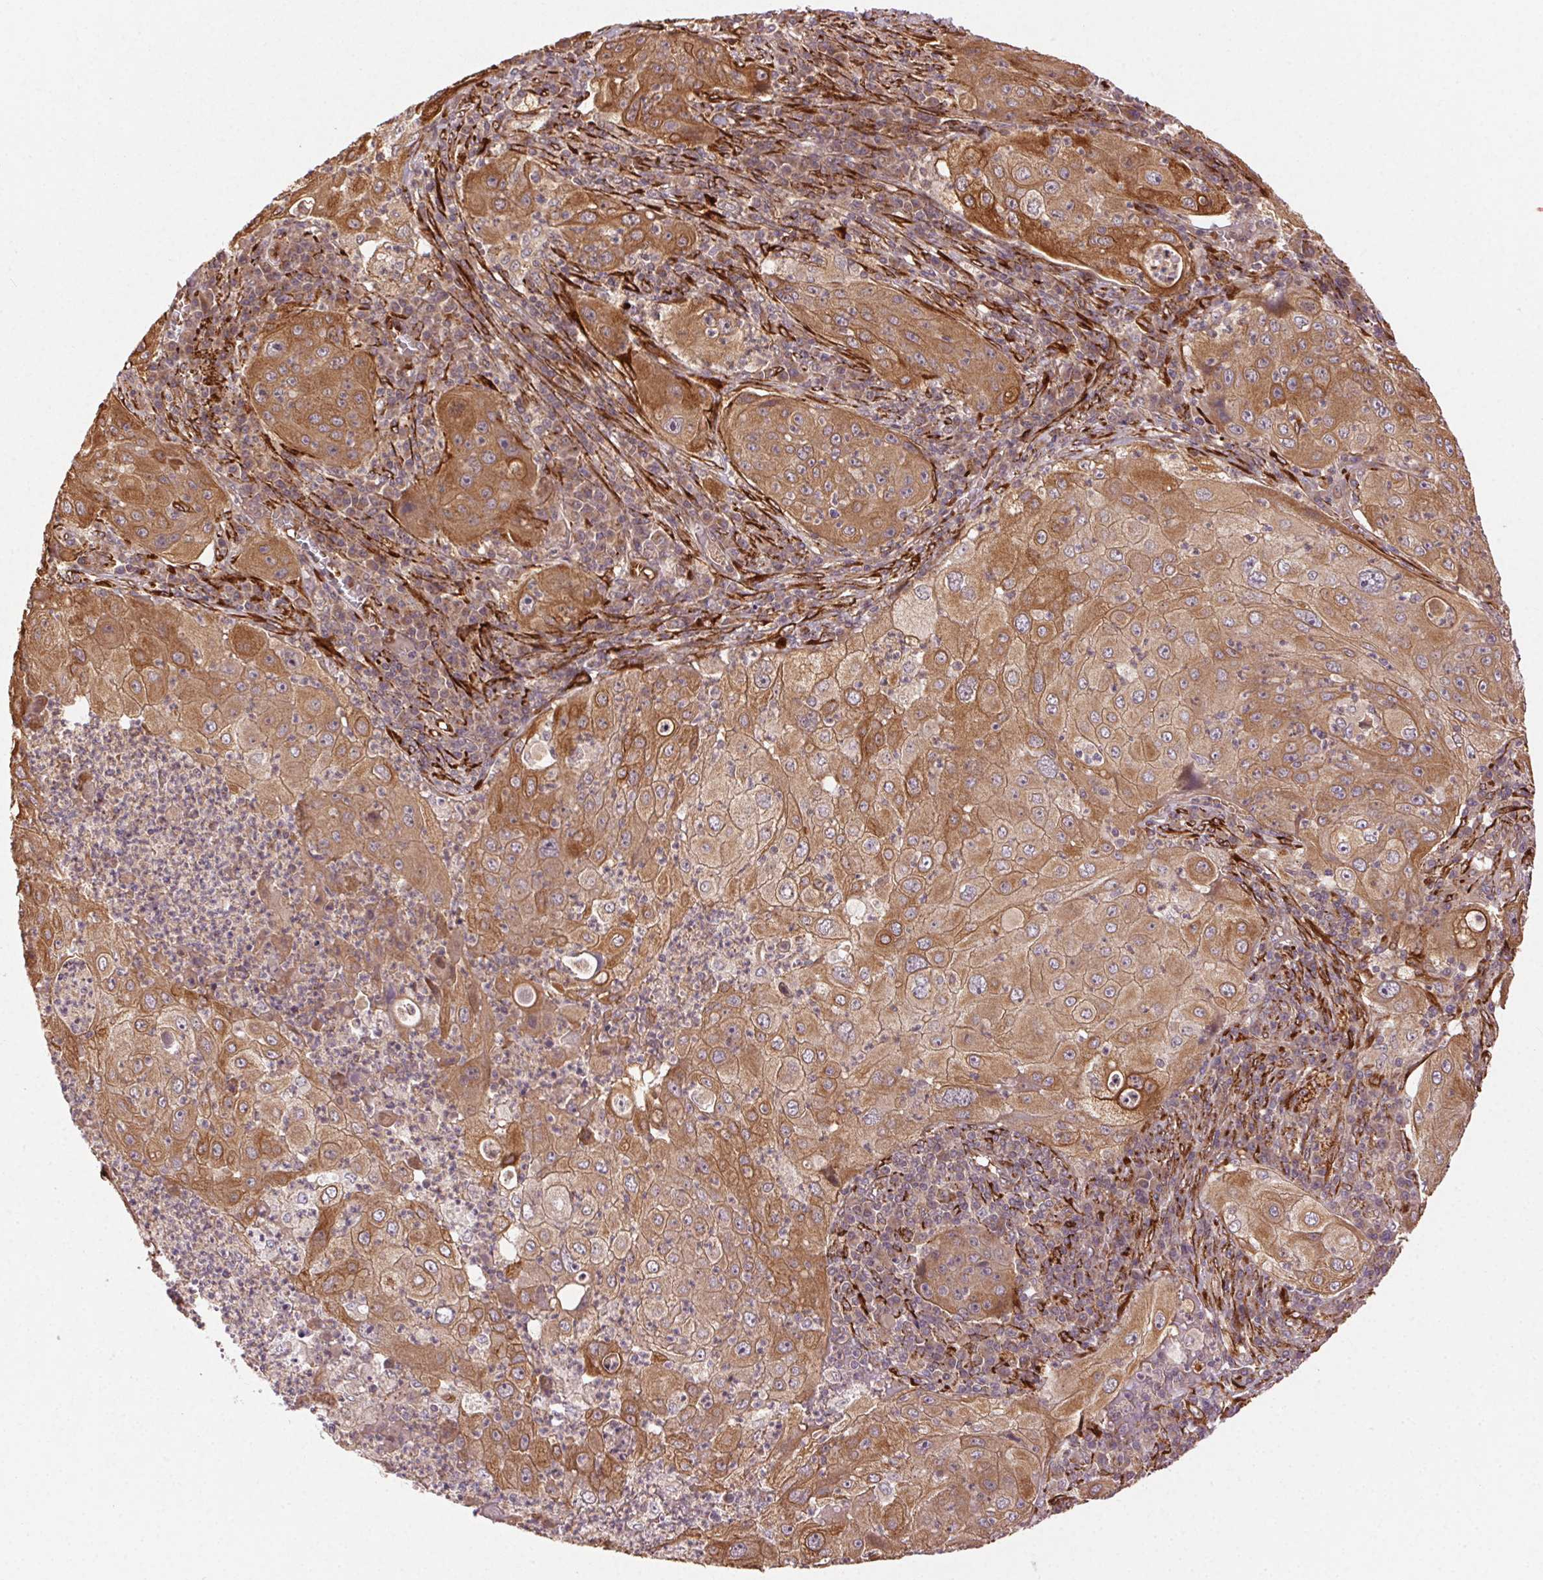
{"staining": {"intensity": "moderate", "quantity": ">75%", "location": "cytoplasmic/membranous"}, "tissue": "lung cancer", "cell_type": "Tumor cells", "image_type": "cancer", "snomed": [{"axis": "morphology", "description": "Squamous cell carcinoma, NOS"}, {"axis": "topography", "description": "Lung"}], "caption": "Squamous cell carcinoma (lung) stained with a brown dye shows moderate cytoplasmic/membranous positive staining in approximately >75% of tumor cells.", "gene": "KLHL15", "patient": {"sex": "female", "age": 59}}